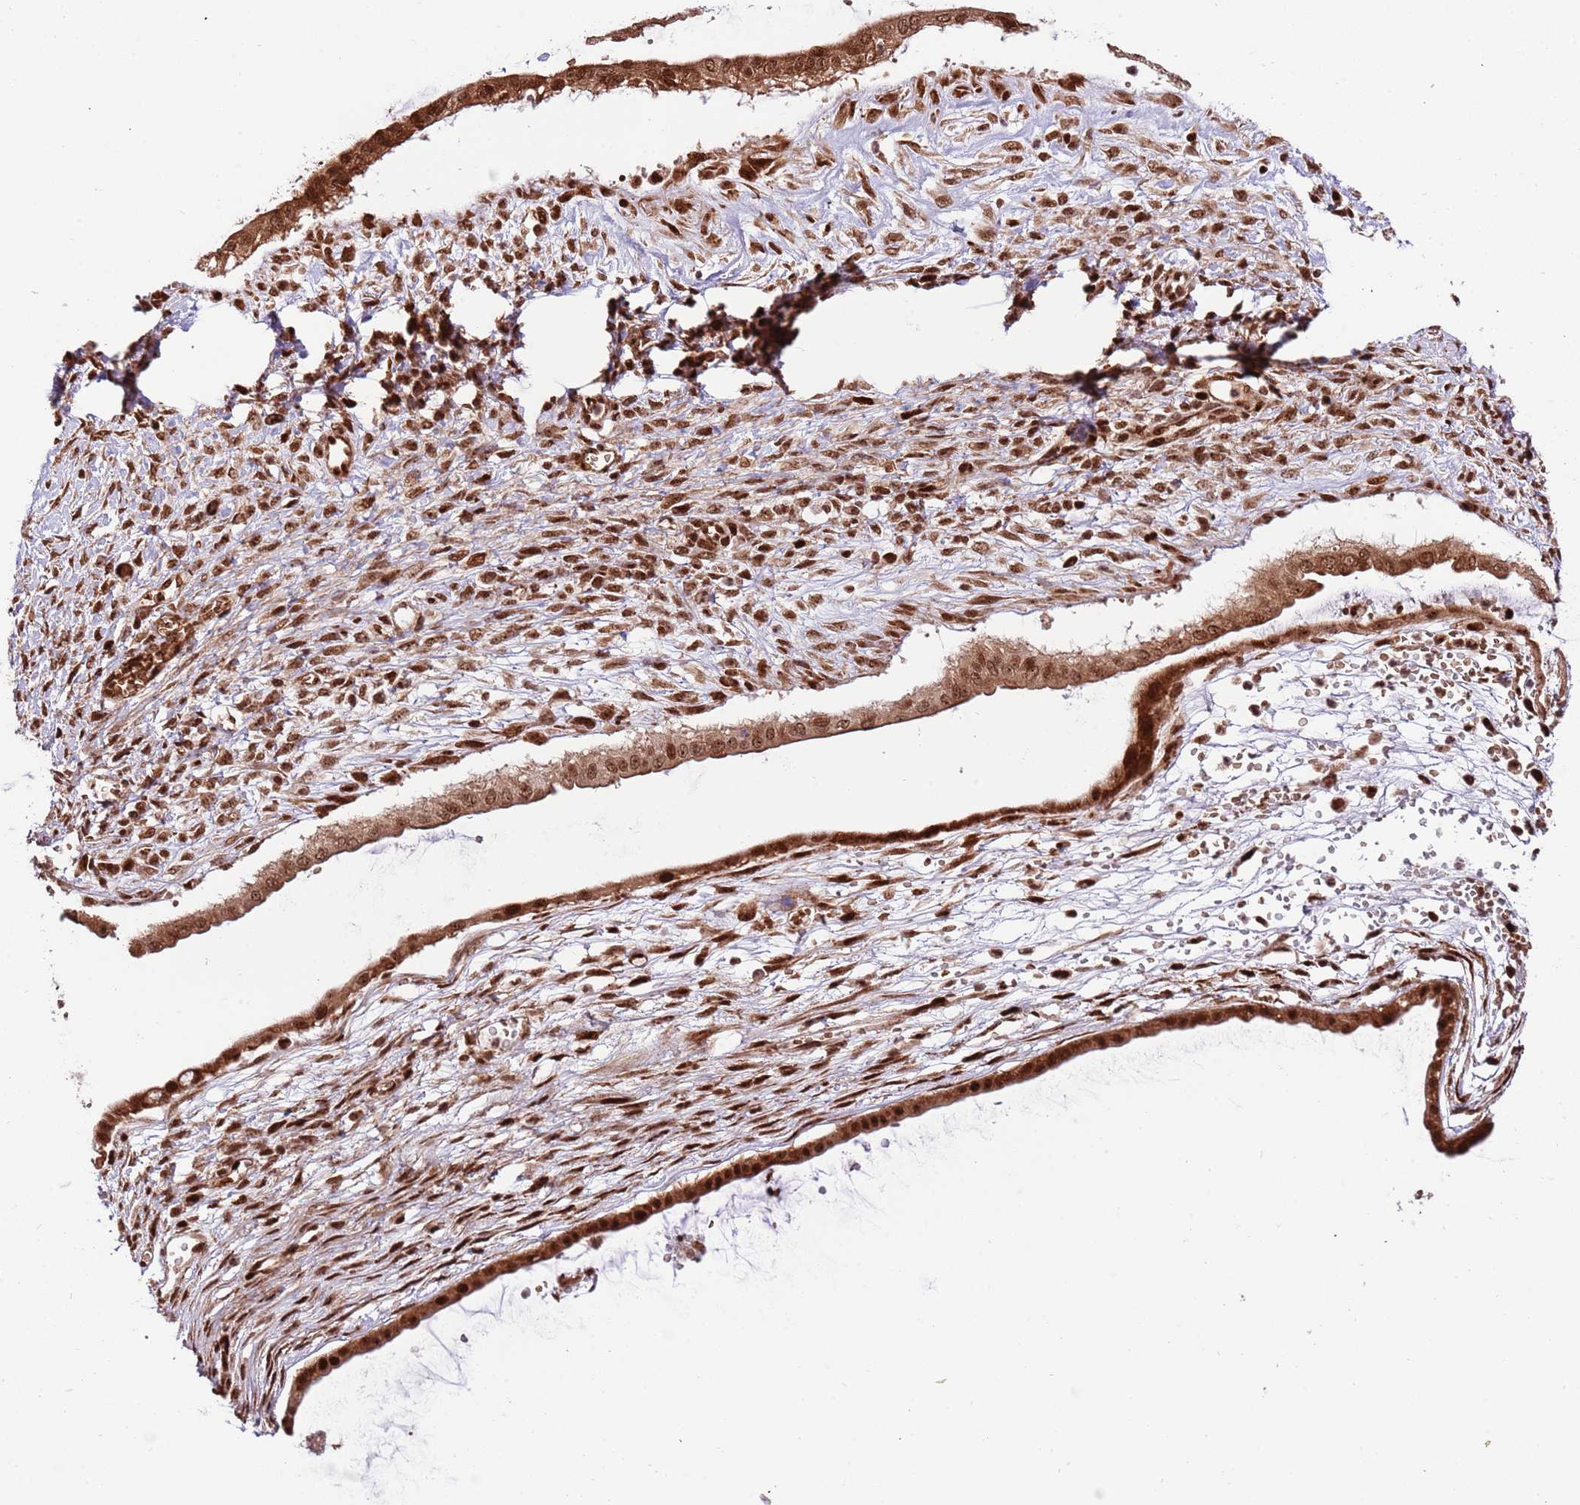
{"staining": {"intensity": "strong", "quantity": ">75%", "location": "cytoplasmic/membranous,nuclear"}, "tissue": "ovarian cancer", "cell_type": "Tumor cells", "image_type": "cancer", "snomed": [{"axis": "morphology", "description": "Cystadenocarcinoma, mucinous, NOS"}, {"axis": "topography", "description": "Ovary"}], "caption": "There is high levels of strong cytoplasmic/membranous and nuclear positivity in tumor cells of ovarian cancer, as demonstrated by immunohistochemical staining (brown color).", "gene": "RIF1", "patient": {"sex": "female", "age": 73}}